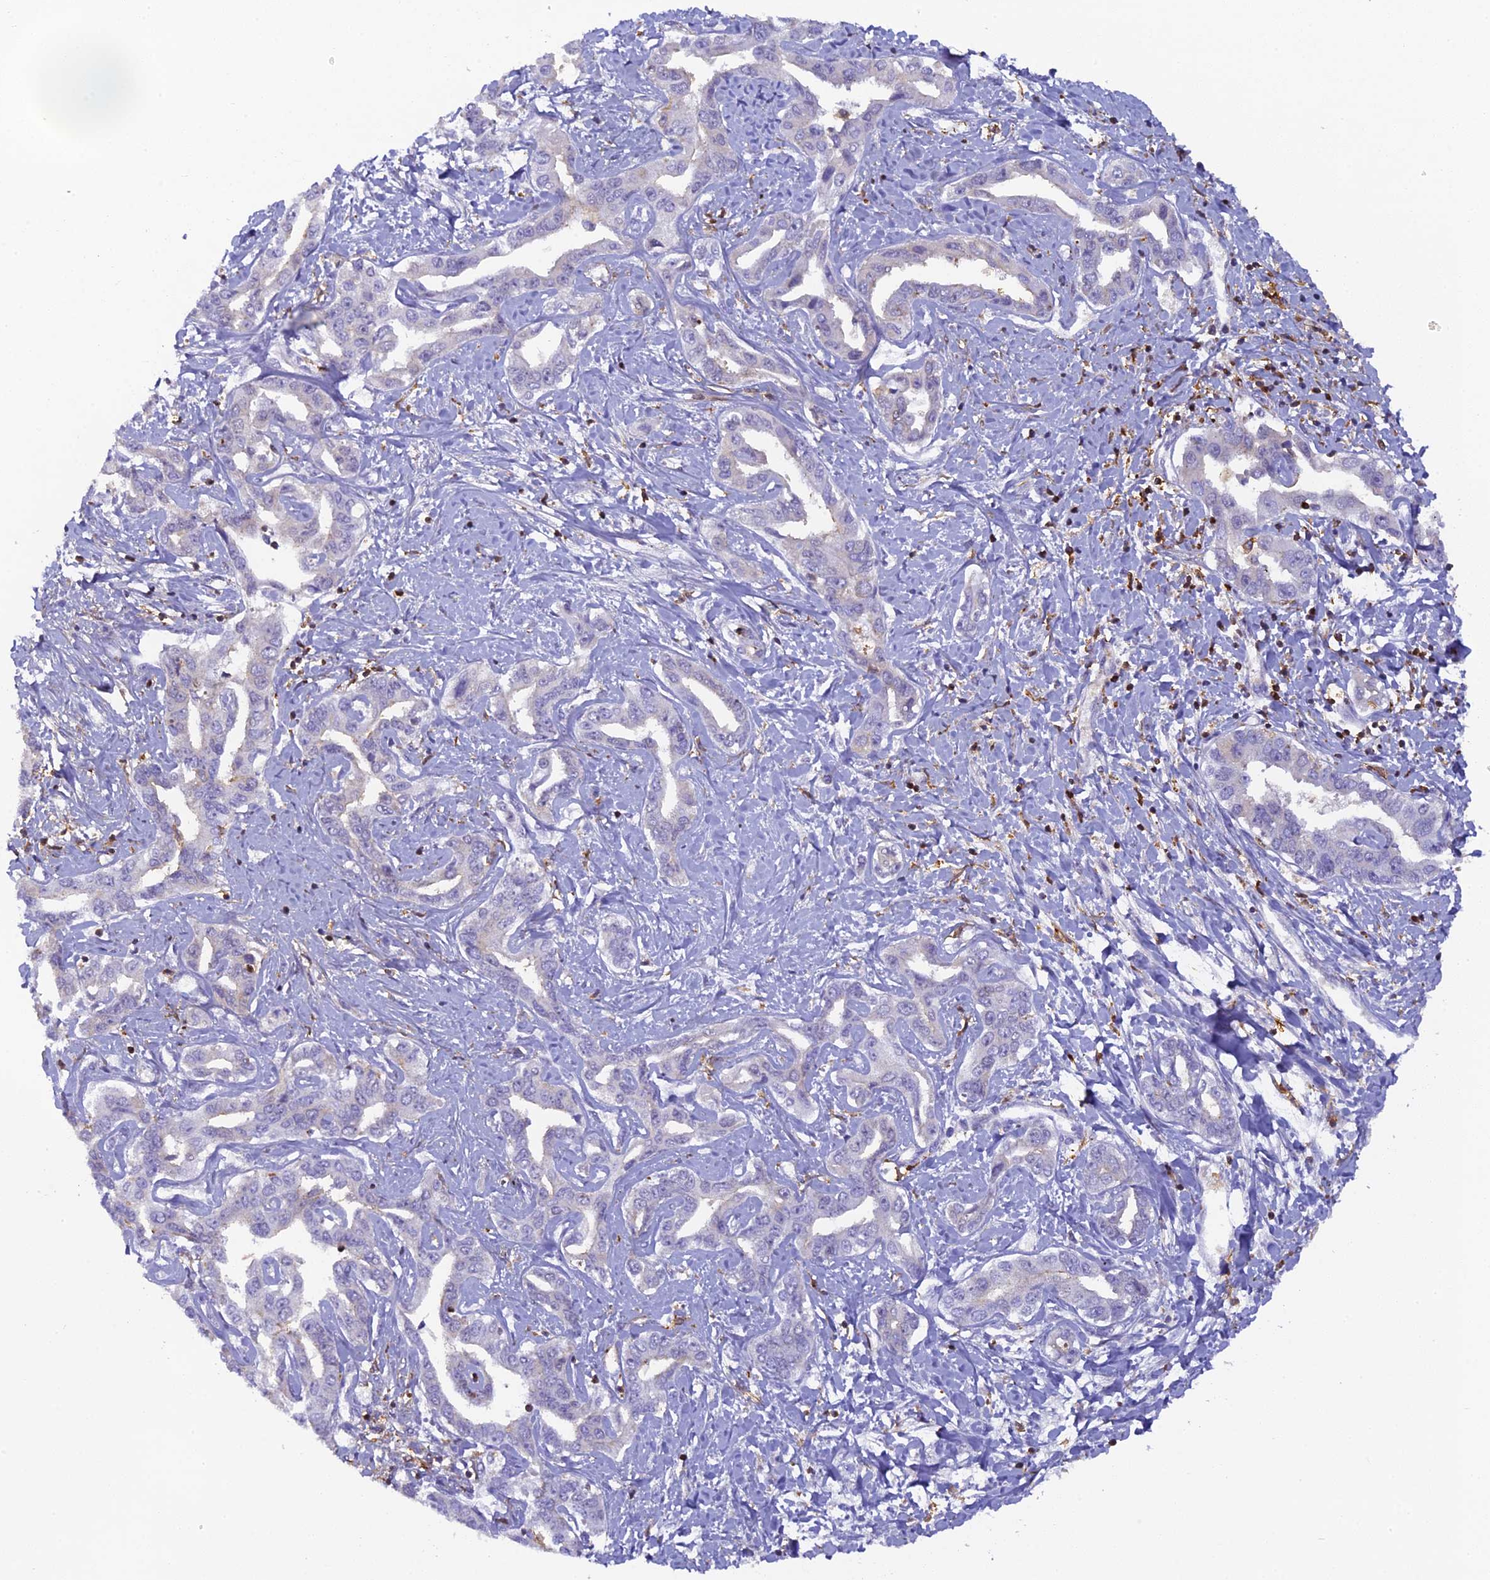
{"staining": {"intensity": "negative", "quantity": "none", "location": "none"}, "tissue": "liver cancer", "cell_type": "Tumor cells", "image_type": "cancer", "snomed": [{"axis": "morphology", "description": "Cholangiocarcinoma"}, {"axis": "topography", "description": "Liver"}], "caption": "An IHC image of liver cholangiocarcinoma is shown. There is no staining in tumor cells of liver cholangiocarcinoma.", "gene": "FYB1", "patient": {"sex": "male", "age": 59}}